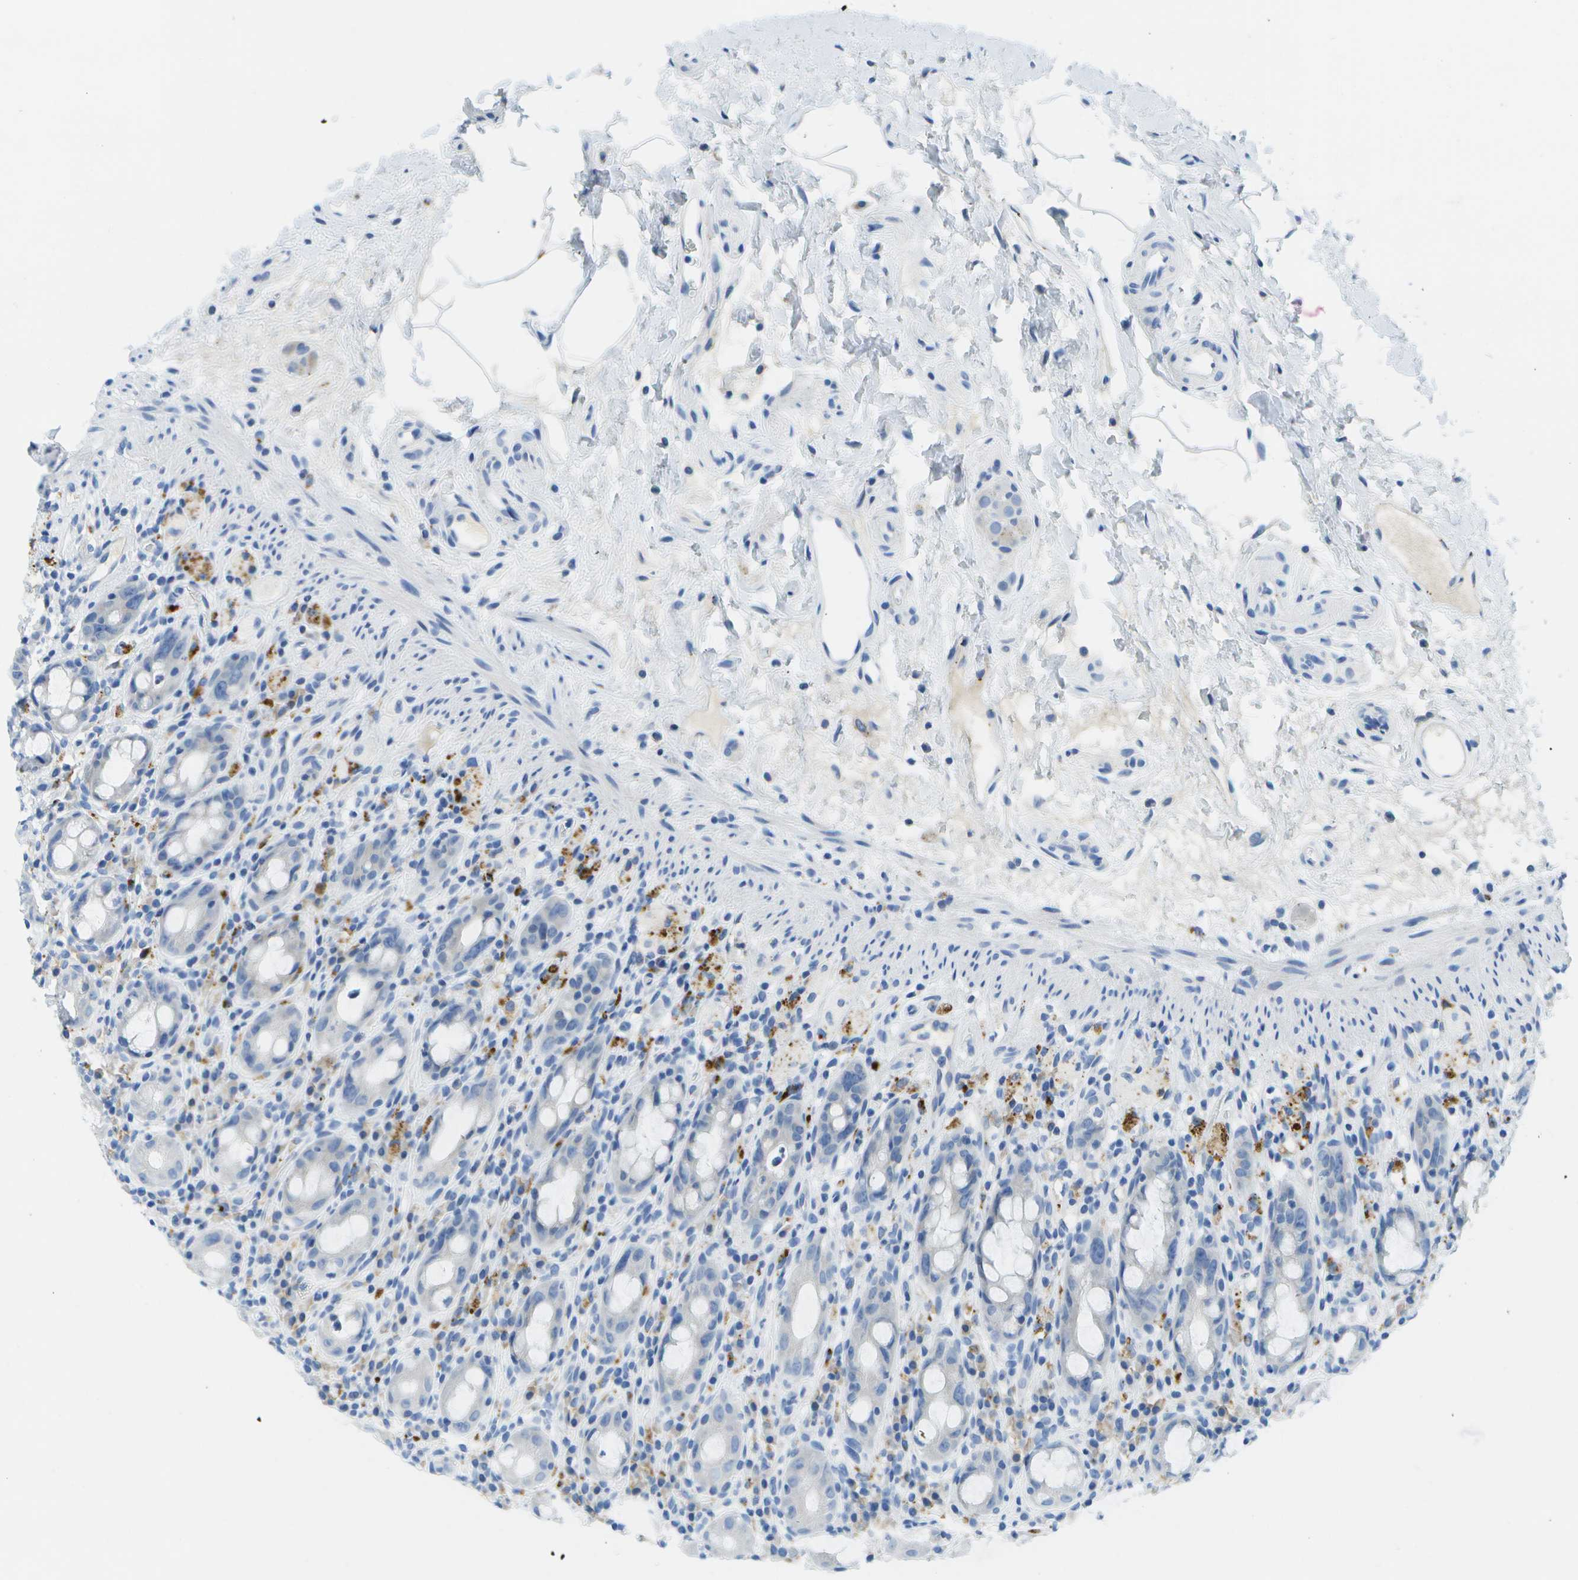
{"staining": {"intensity": "negative", "quantity": "none", "location": "none"}, "tissue": "rectum", "cell_type": "Glandular cells", "image_type": "normal", "snomed": [{"axis": "morphology", "description": "Normal tissue, NOS"}, {"axis": "topography", "description": "Rectum"}], "caption": "IHC of normal human rectum shows no expression in glandular cells. (Immunohistochemistry (ihc), brightfield microscopy, high magnification).", "gene": "MS4A1", "patient": {"sex": "male", "age": 44}}